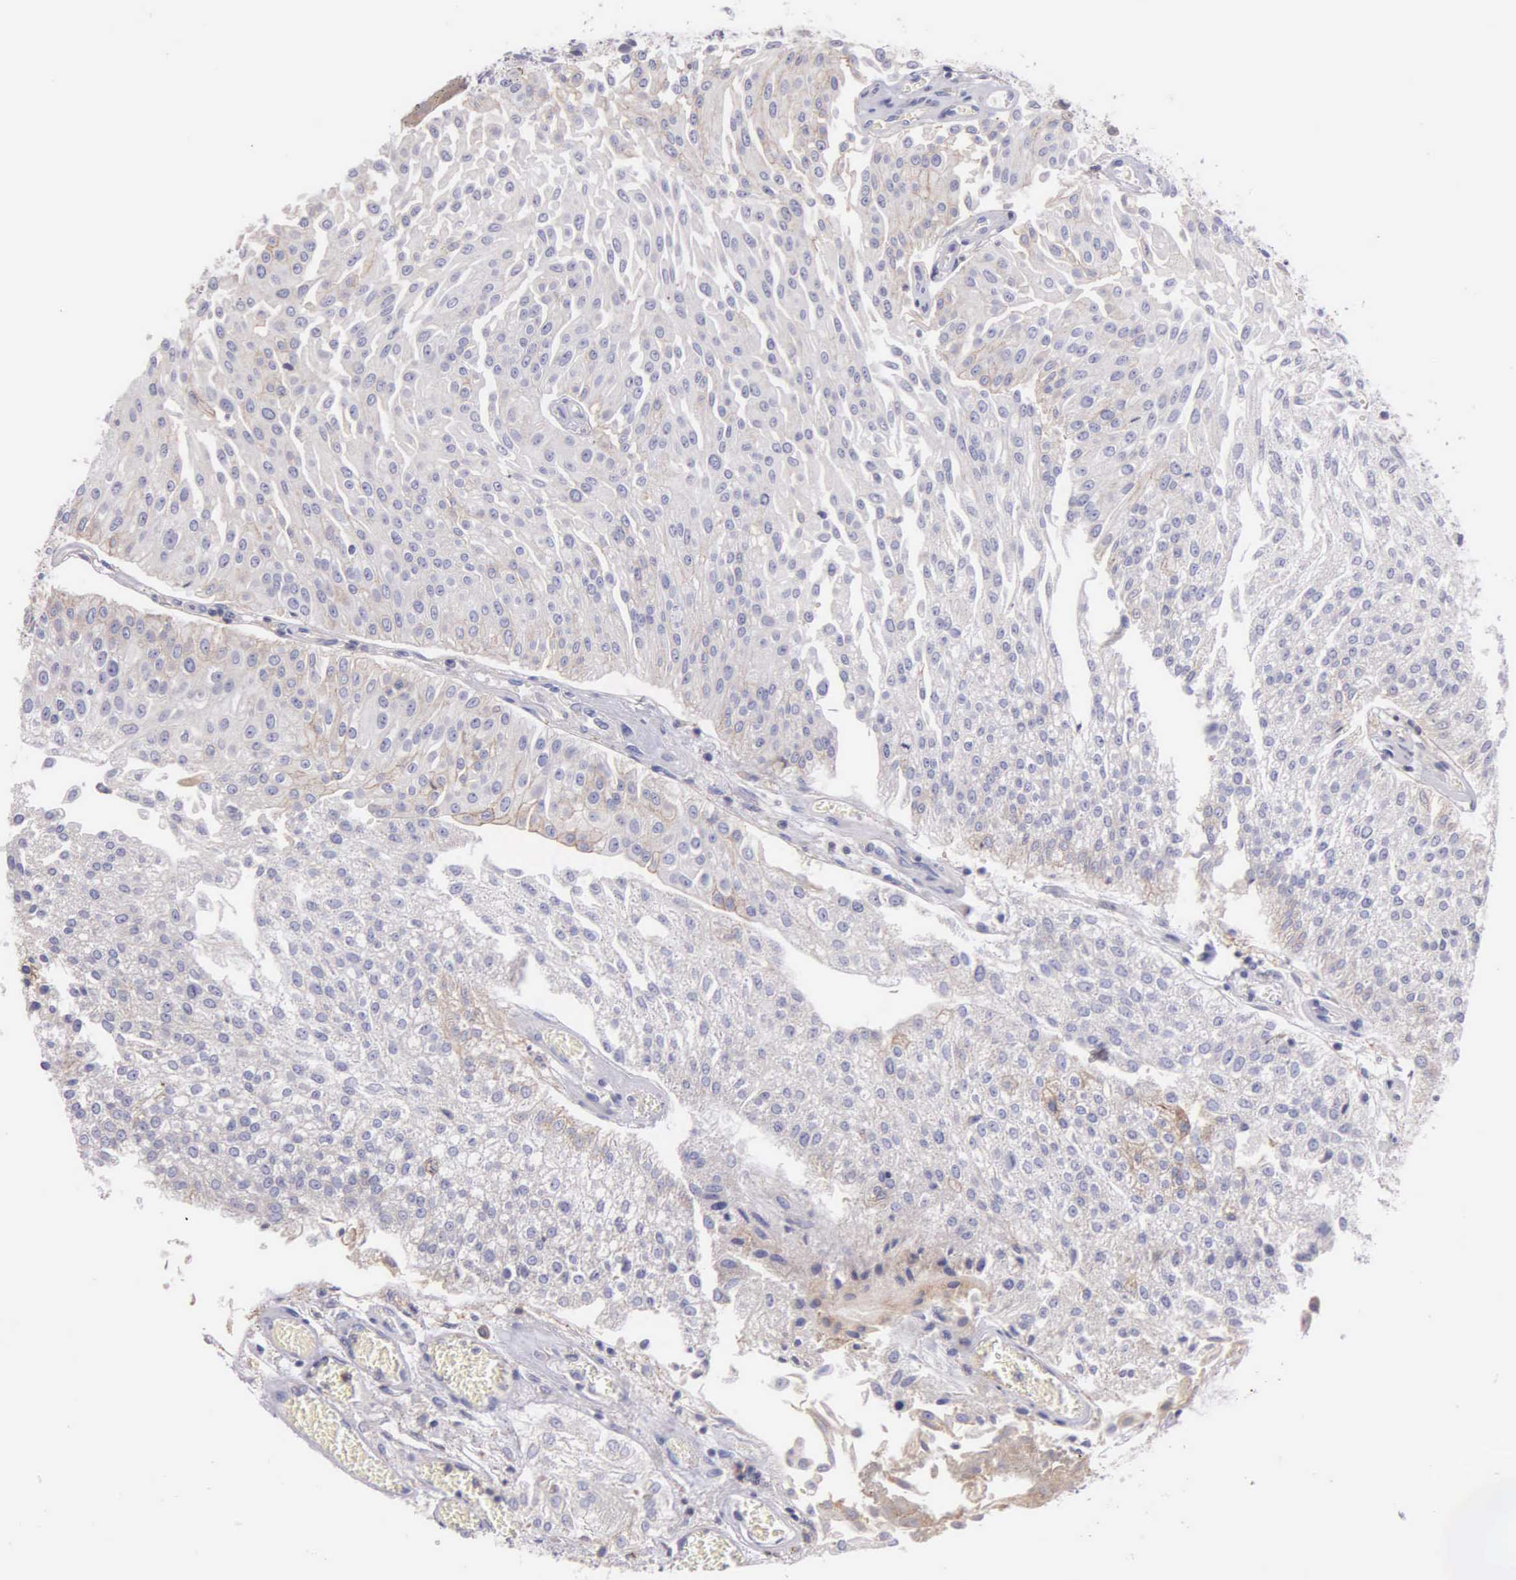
{"staining": {"intensity": "negative", "quantity": "none", "location": "none"}, "tissue": "urothelial cancer", "cell_type": "Tumor cells", "image_type": "cancer", "snomed": [{"axis": "morphology", "description": "Urothelial carcinoma, Low grade"}, {"axis": "topography", "description": "Urinary bladder"}], "caption": "Immunohistochemistry micrograph of neoplastic tissue: urothelial carcinoma (low-grade) stained with DAB displays no significant protein positivity in tumor cells. Nuclei are stained in blue.", "gene": "MIA2", "patient": {"sex": "male", "age": 86}}